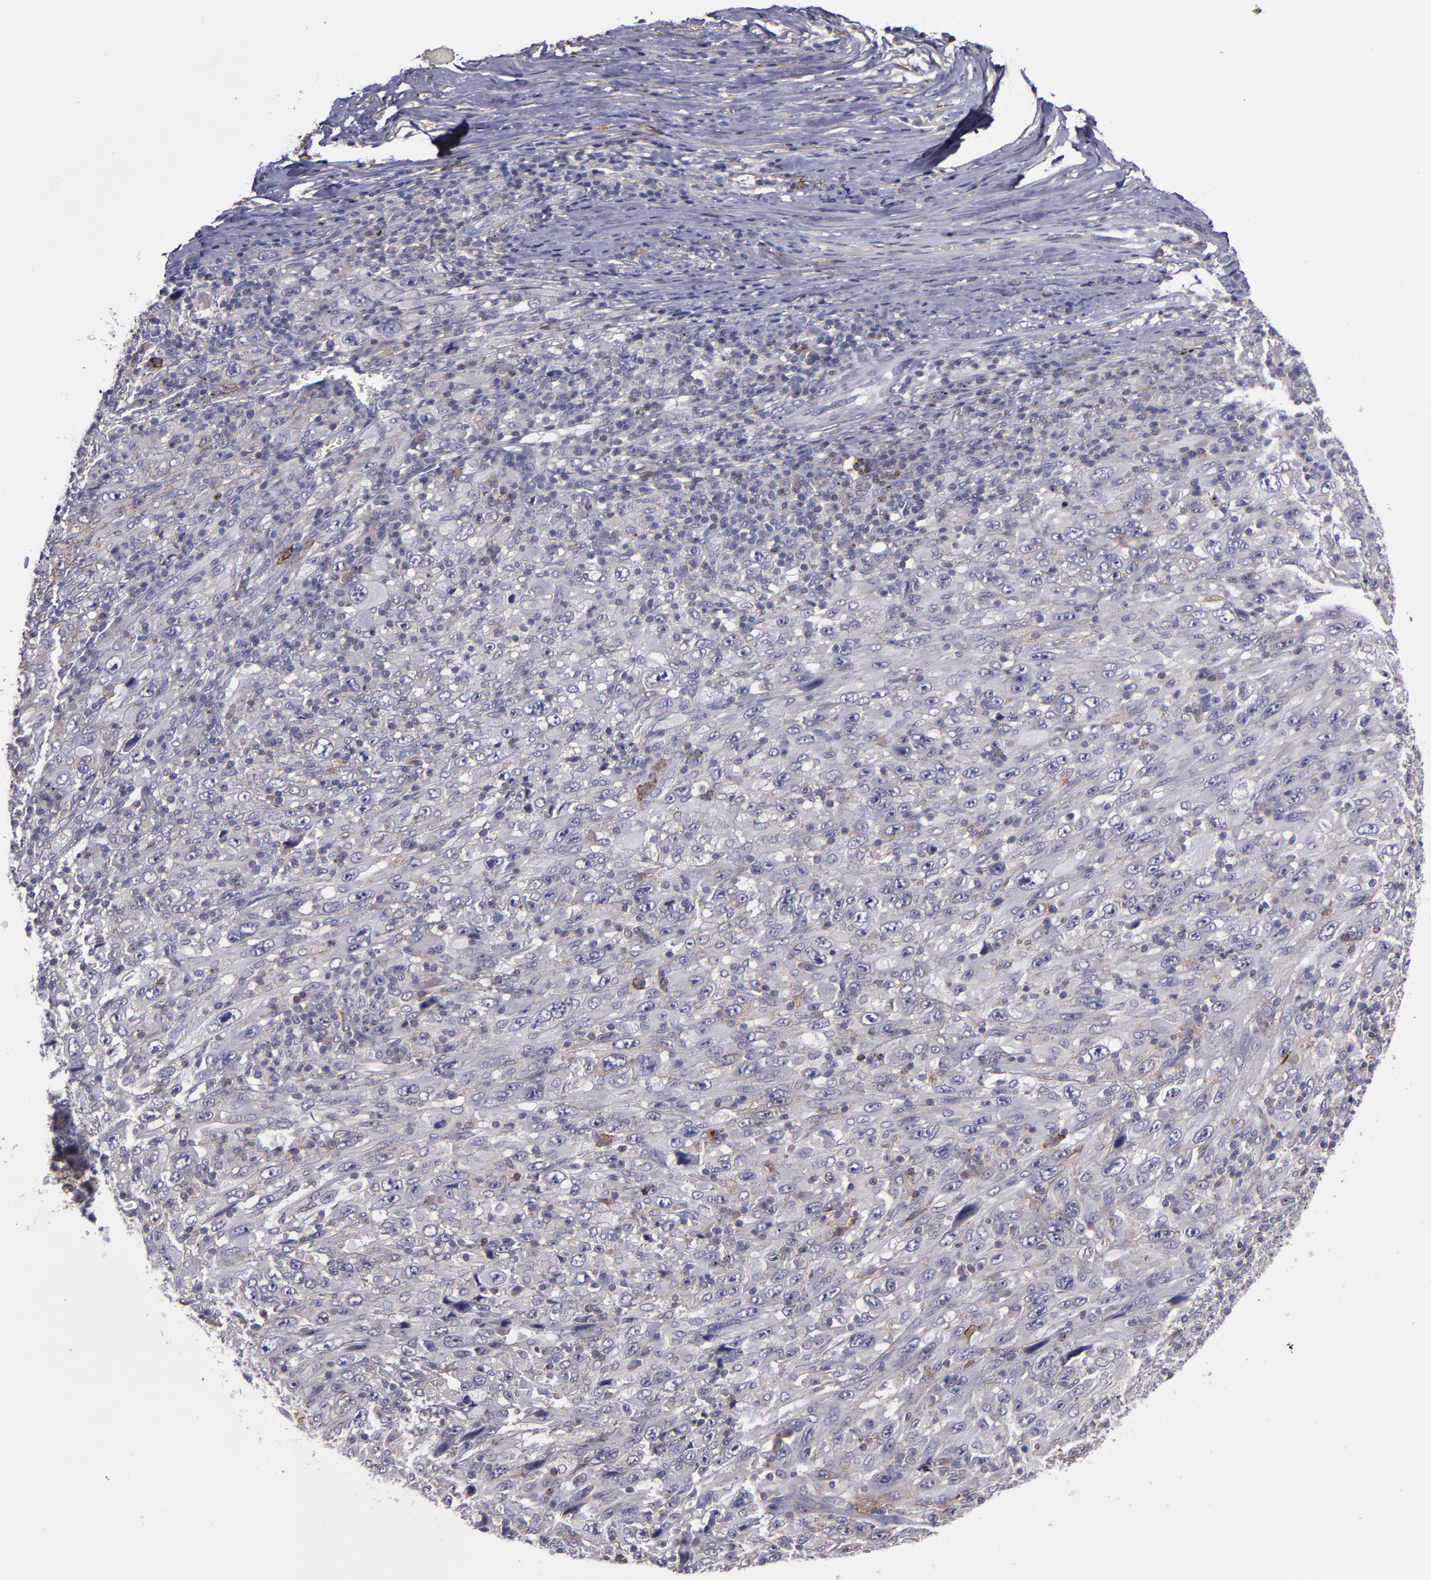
{"staining": {"intensity": "moderate", "quantity": "<25%", "location": "cytoplasmic/membranous"}, "tissue": "melanoma", "cell_type": "Tumor cells", "image_type": "cancer", "snomed": [{"axis": "morphology", "description": "Malignant melanoma, Metastatic site"}, {"axis": "topography", "description": "Skin"}], "caption": "Human melanoma stained for a protein (brown) reveals moderate cytoplasmic/membranous positive staining in approximately <25% of tumor cells.", "gene": "MFGE8", "patient": {"sex": "female", "age": 56}}